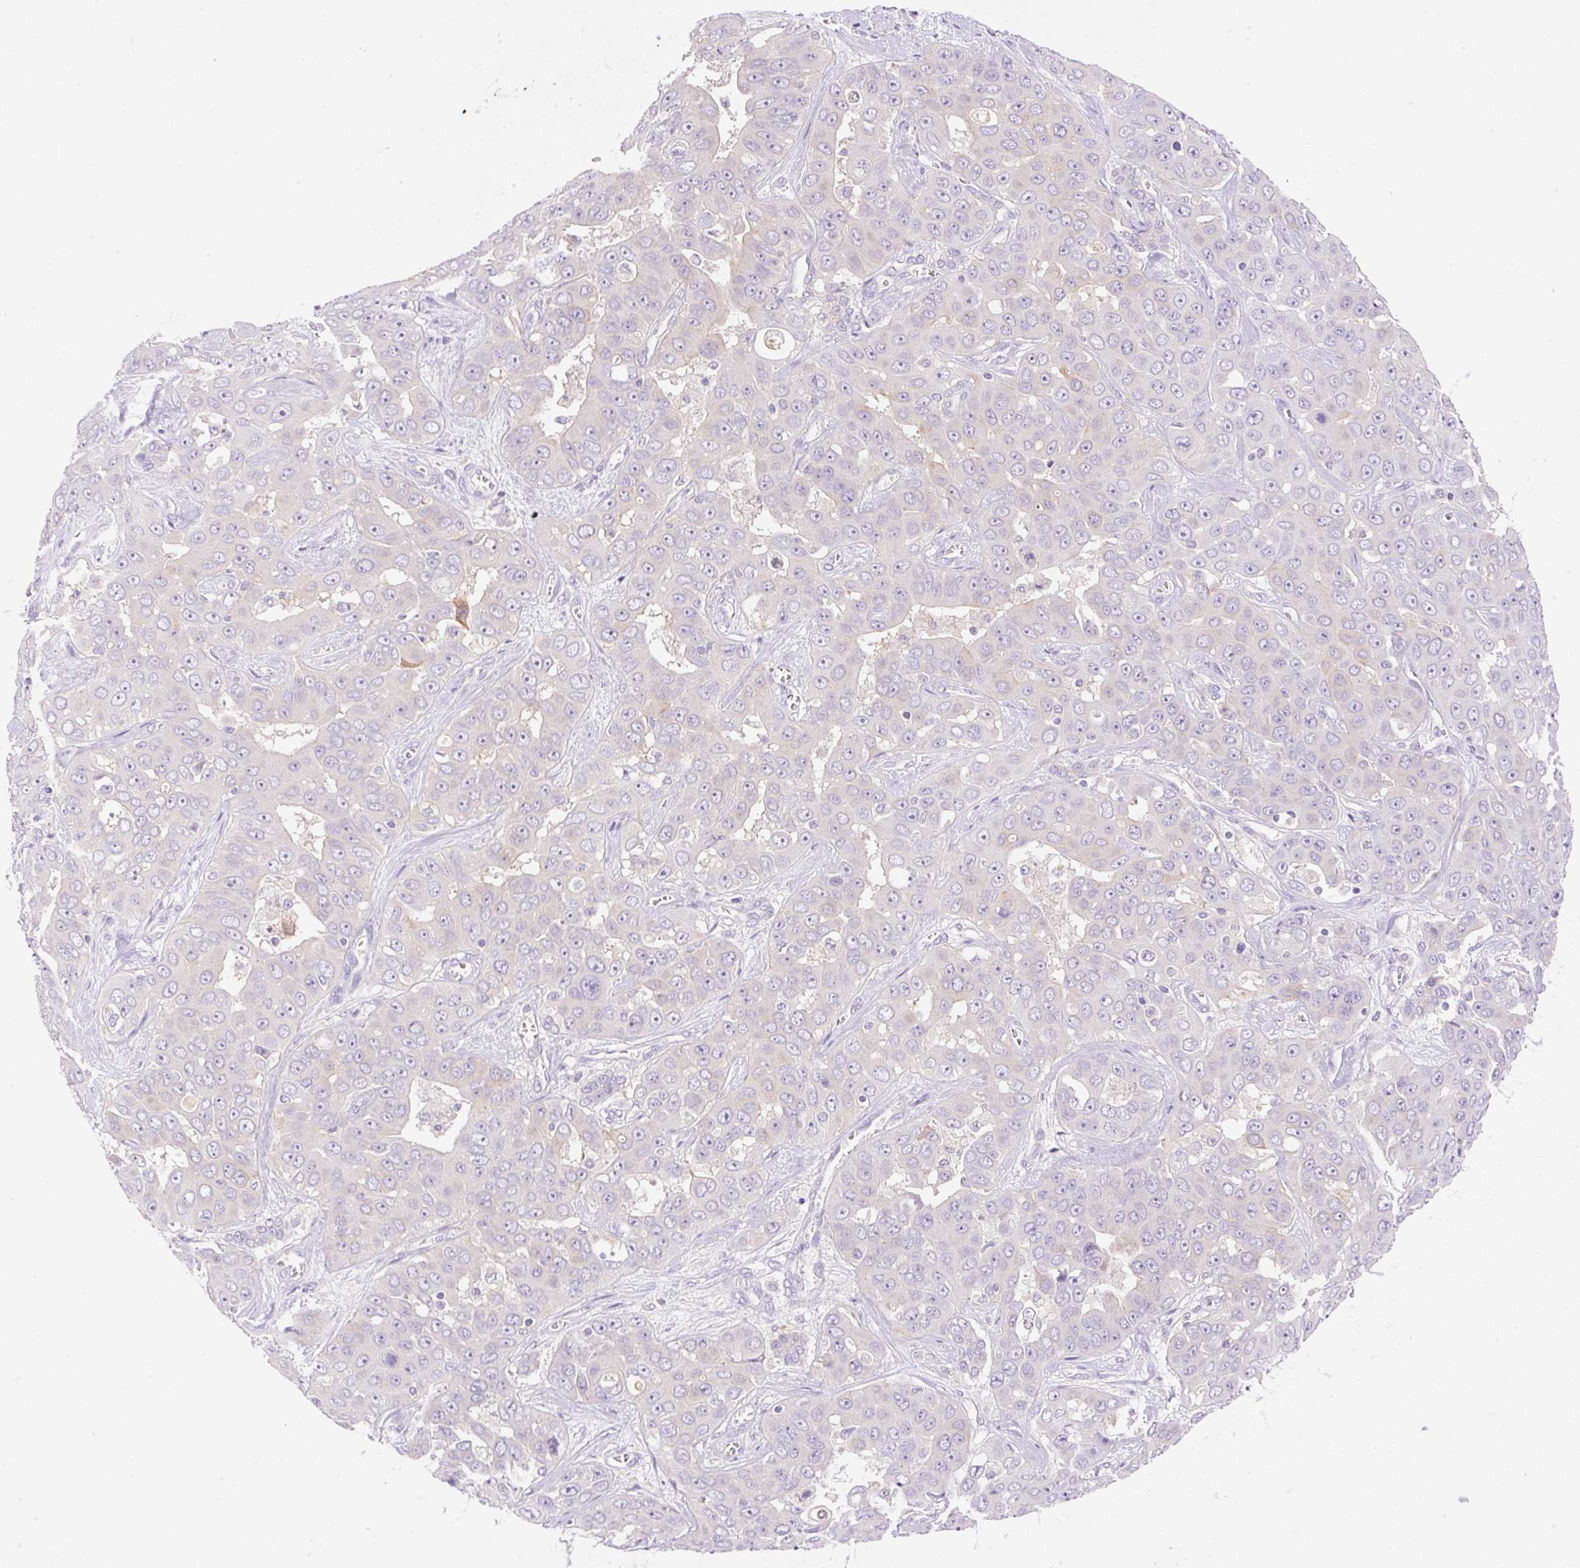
{"staining": {"intensity": "negative", "quantity": "none", "location": "none"}, "tissue": "liver cancer", "cell_type": "Tumor cells", "image_type": "cancer", "snomed": [{"axis": "morphology", "description": "Cholangiocarcinoma"}, {"axis": "topography", "description": "Liver"}], "caption": "This is an immunohistochemistry (IHC) image of liver cancer (cholangiocarcinoma). There is no staining in tumor cells.", "gene": "DENND5A", "patient": {"sex": "female", "age": 52}}